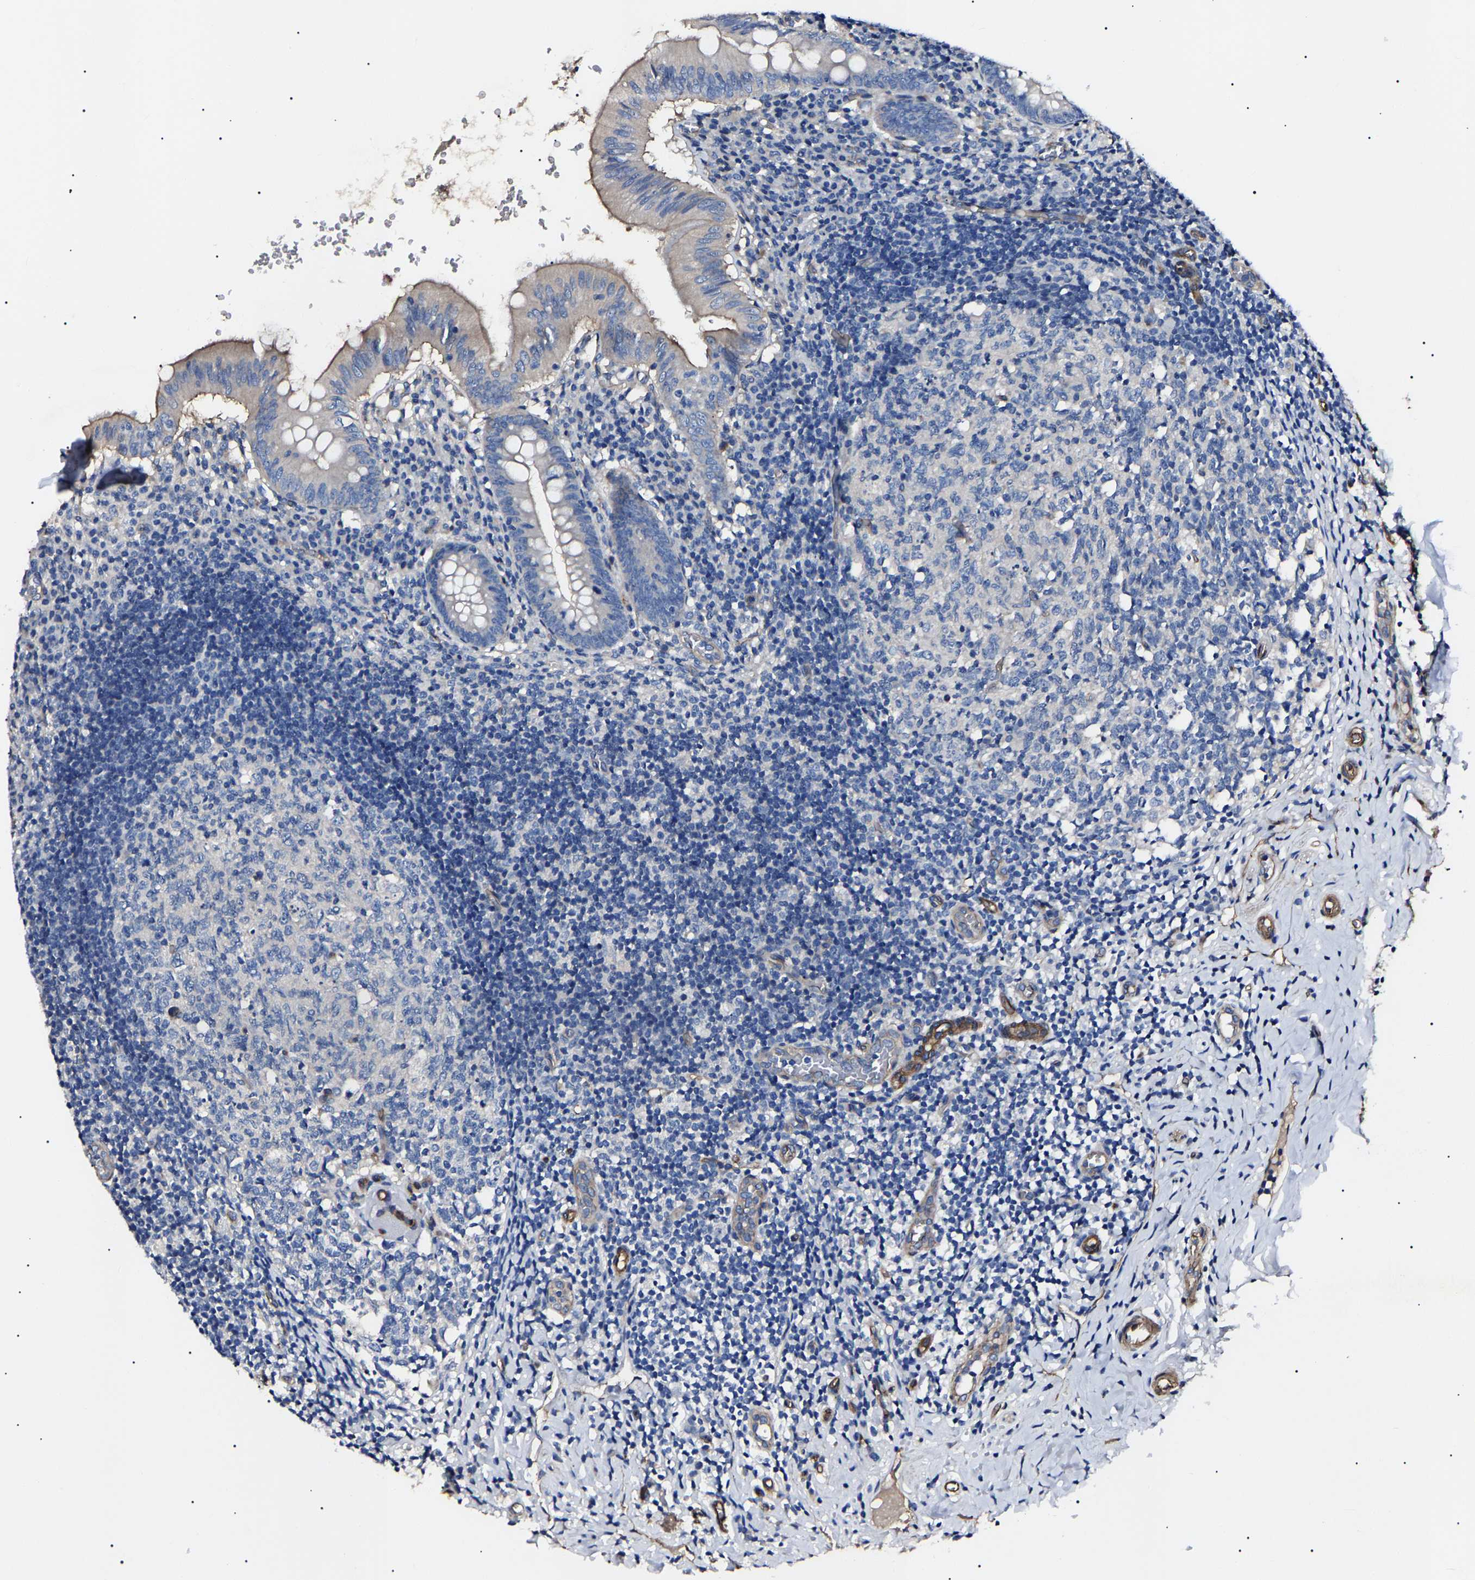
{"staining": {"intensity": "weak", "quantity": "25%-75%", "location": "cytoplasmic/membranous"}, "tissue": "appendix", "cell_type": "Glandular cells", "image_type": "normal", "snomed": [{"axis": "morphology", "description": "Normal tissue, NOS"}, {"axis": "topography", "description": "Appendix"}], "caption": "Immunohistochemistry (DAB) staining of benign appendix demonstrates weak cytoplasmic/membranous protein expression in approximately 25%-75% of glandular cells.", "gene": "KLHL42", "patient": {"sex": "male", "age": 8}}